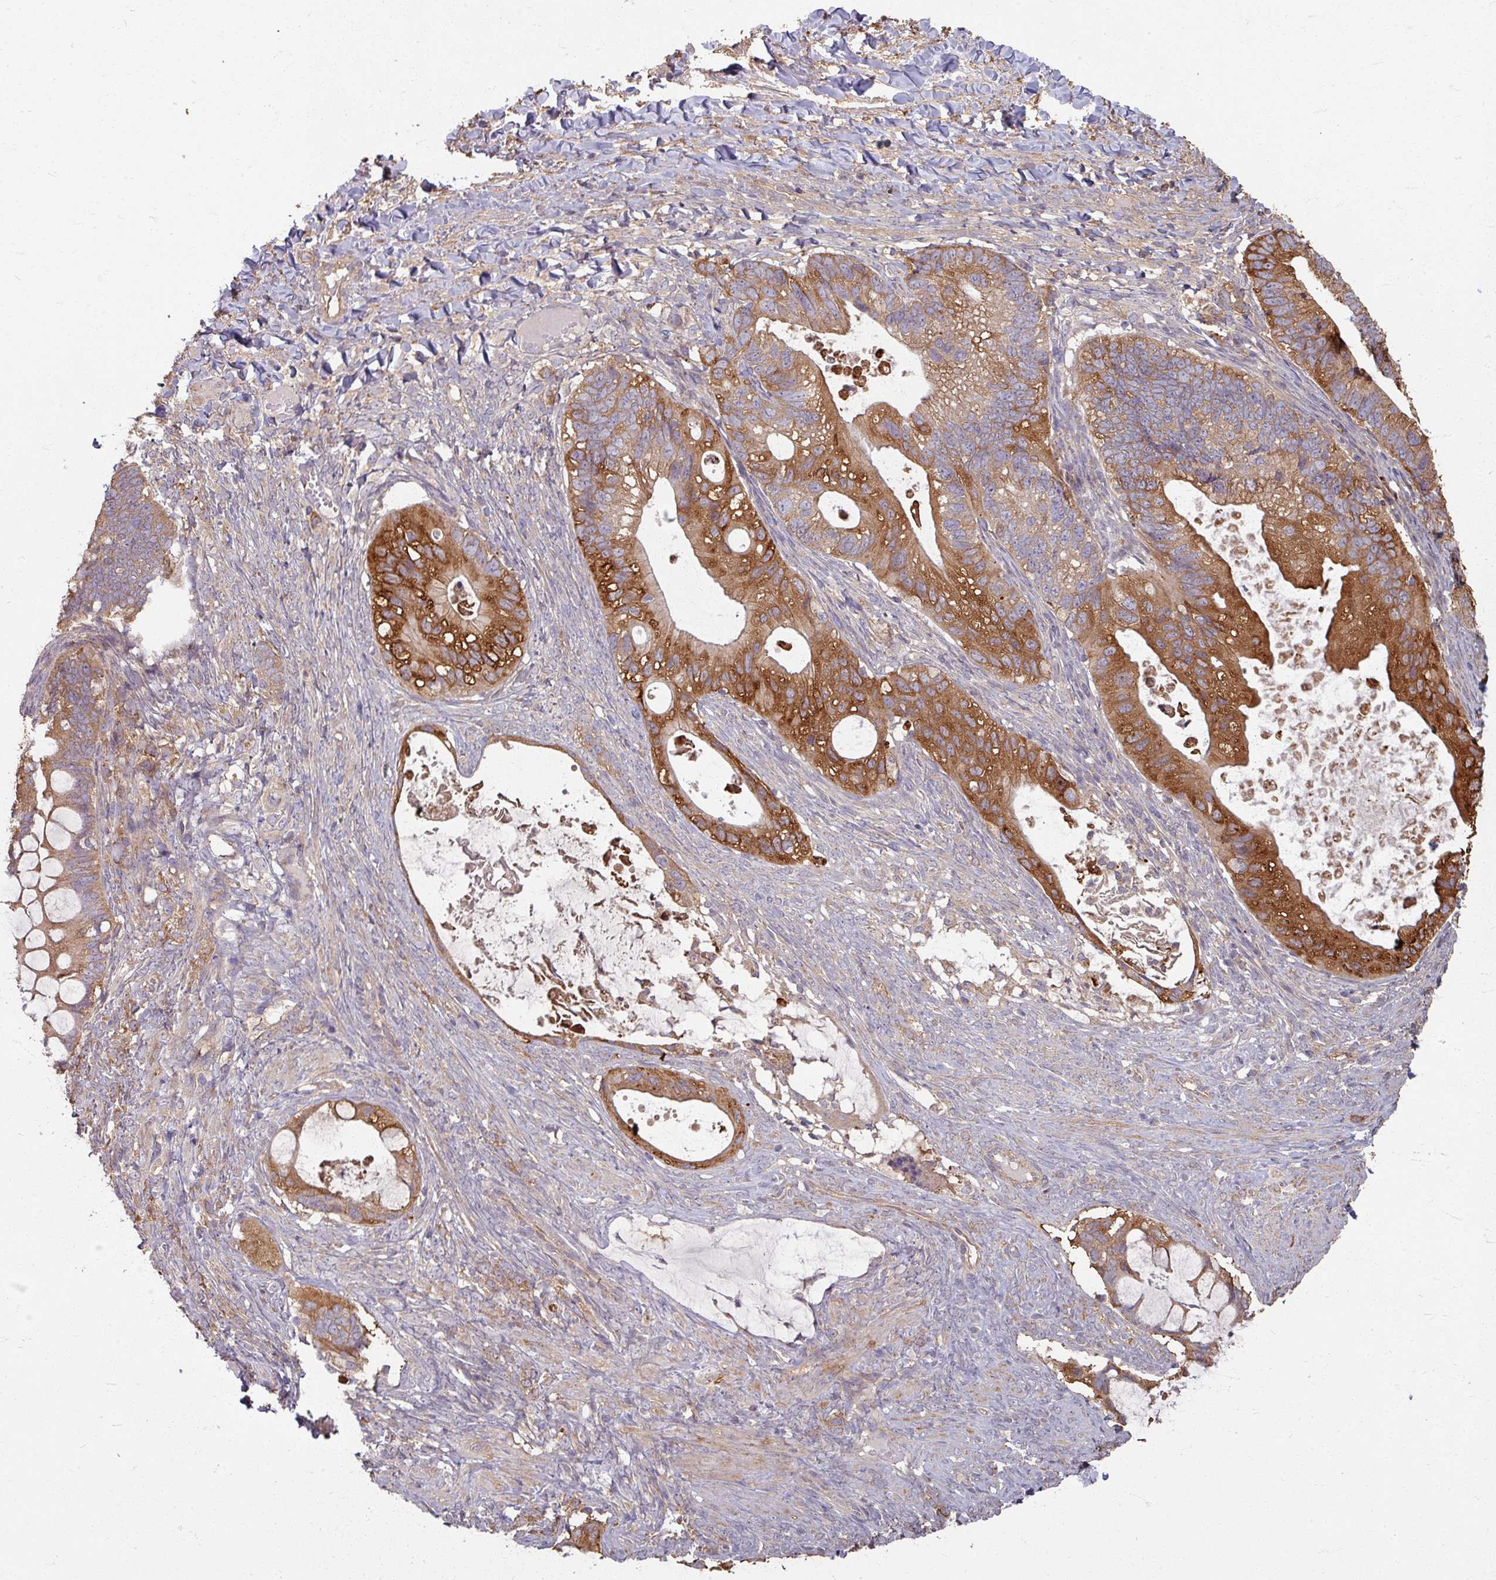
{"staining": {"intensity": "strong", "quantity": ">75%", "location": "cytoplasmic/membranous"}, "tissue": "ovarian cancer", "cell_type": "Tumor cells", "image_type": "cancer", "snomed": [{"axis": "morphology", "description": "Cystadenocarcinoma, mucinous, NOS"}, {"axis": "topography", "description": "Ovary"}], "caption": "Ovarian mucinous cystadenocarcinoma tissue exhibits strong cytoplasmic/membranous staining in approximately >75% of tumor cells, visualized by immunohistochemistry.", "gene": "CCDC68", "patient": {"sex": "female", "age": 61}}